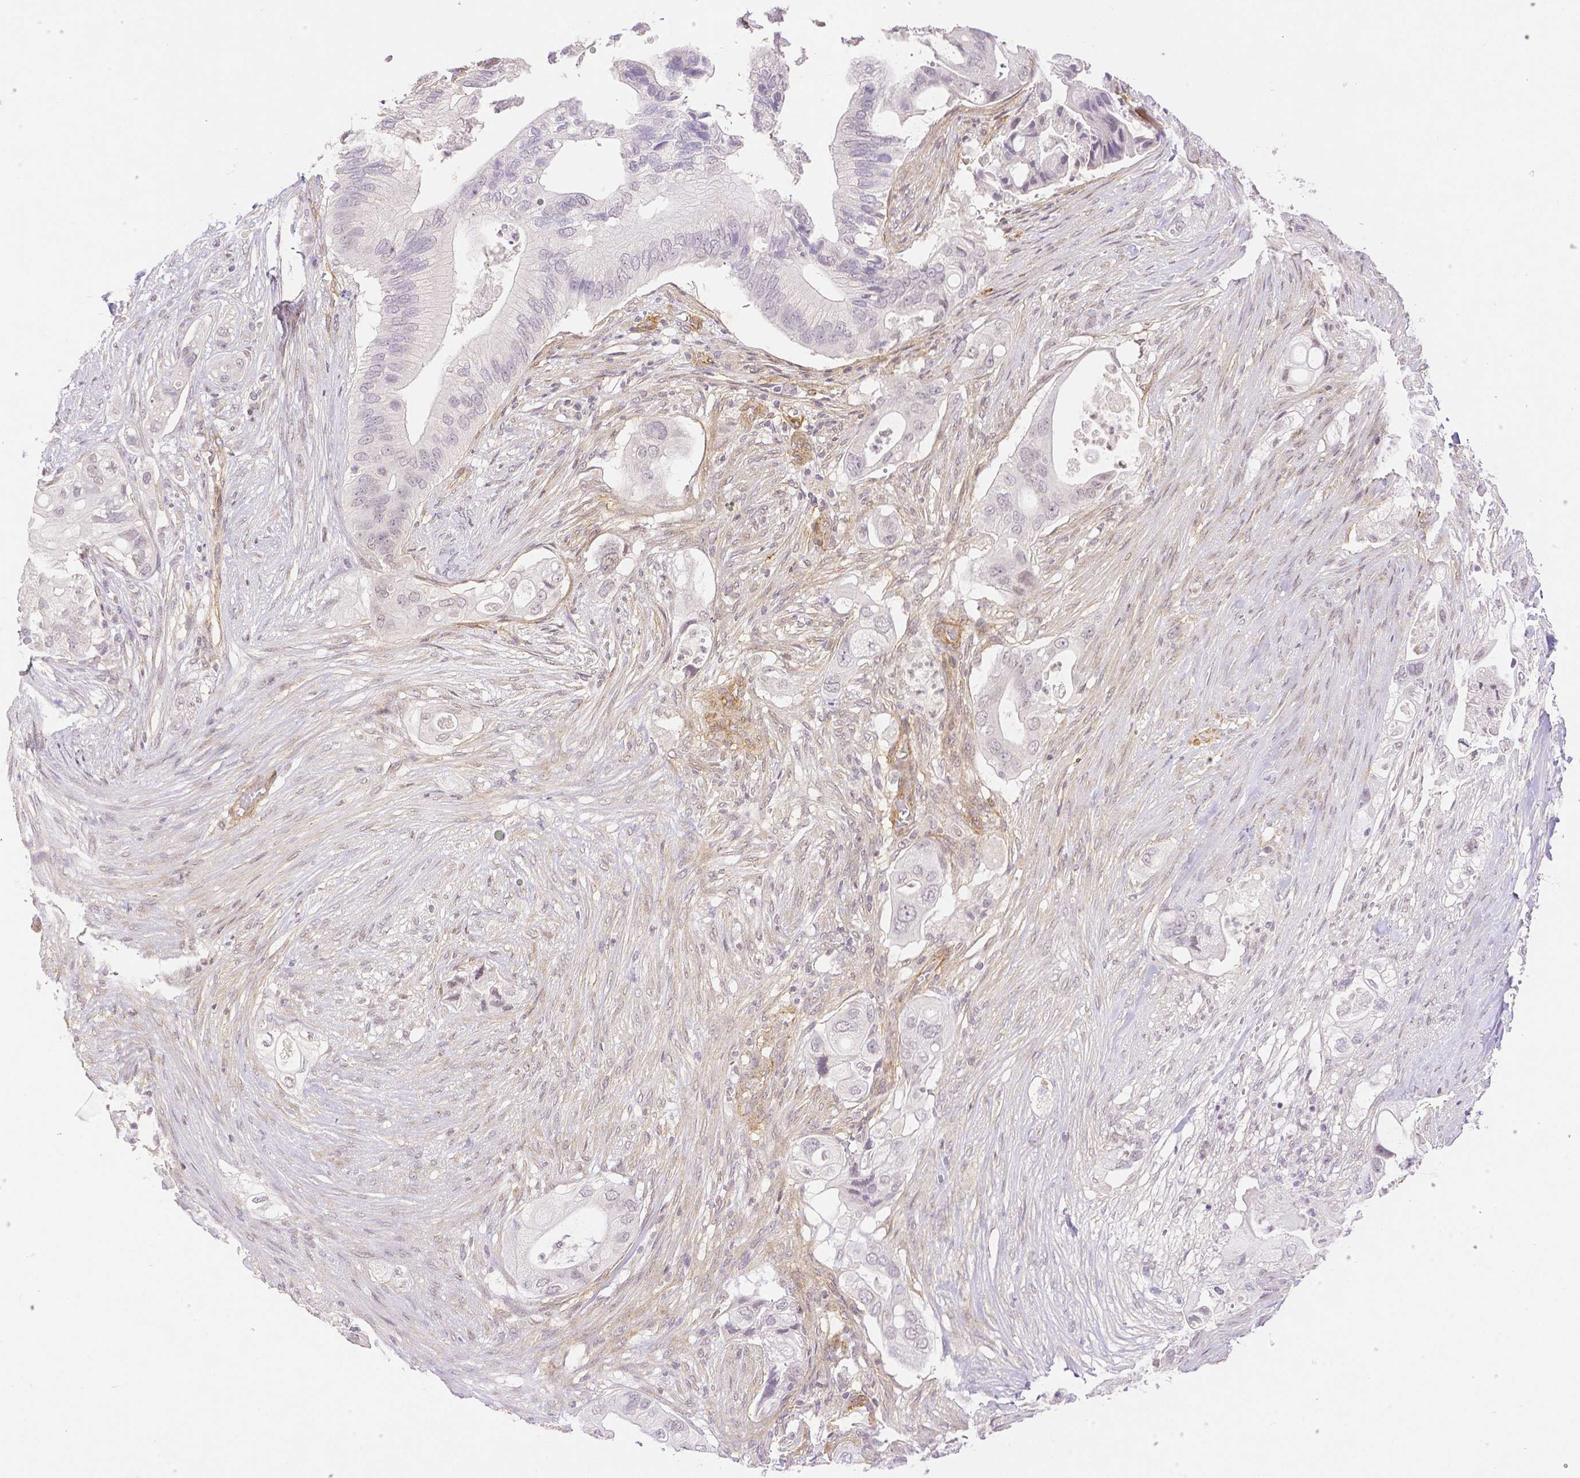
{"staining": {"intensity": "negative", "quantity": "none", "location": "none"}, "tissue": "pancreatic cancer", "cell_type": "Tumor cells", "image_type": "cancer", "snomed": [{"axis": "morphology", "description": "Adenocarcinoma, NOS"}, {"axis": "topography", "description": "Pancreas"}], "caption": "This is an immunohistochemistry (IHC) photomicrograph of pancreatic cancer (adenocarcinoma). There is no staining in tumor cells.", "gene": "THY1", "patient": {"sex": "female", "age": 72}}